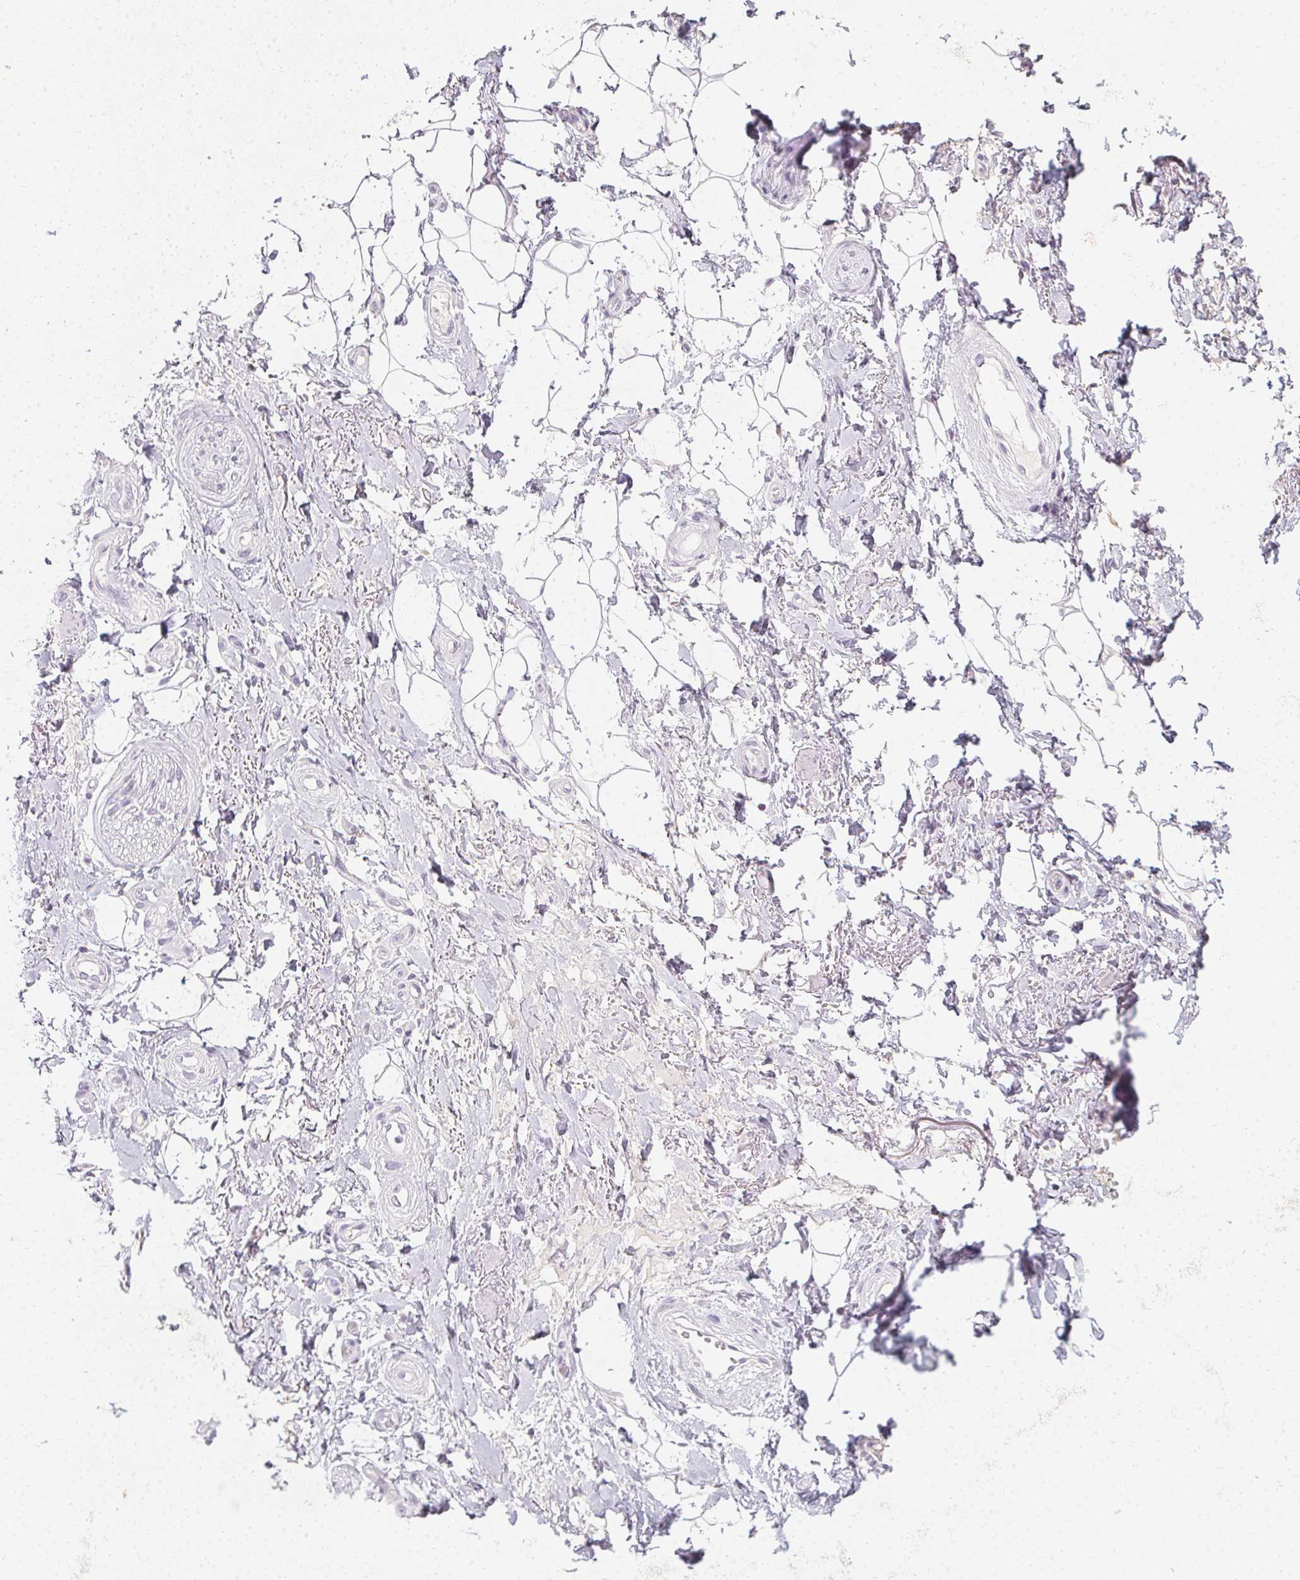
{"staining": {"intensity": "negative", "quantity": "none", "location": "none"}, "tissue": "adipose tissue", "cell_type": "Adipocytes", "image_type": "normal", "snomed": [{"axis": "morphology", "description": "Normal tissue, NOS"}, {"axis": "topography", "description": "Anal"}, {"axis": "topography", "description": "Peripheral nerve tissue"}], "caption": "Adipose tissue was stained to show a protein in brown. There is no significant positivity in adipocytes. (DAB (3,3'-diaminobenzidine) immunohistochemistry visualized using brightfield microscopy, high magnification).", "gene": "TMEM72", "patient": {"sex": "male", "age": 53}}